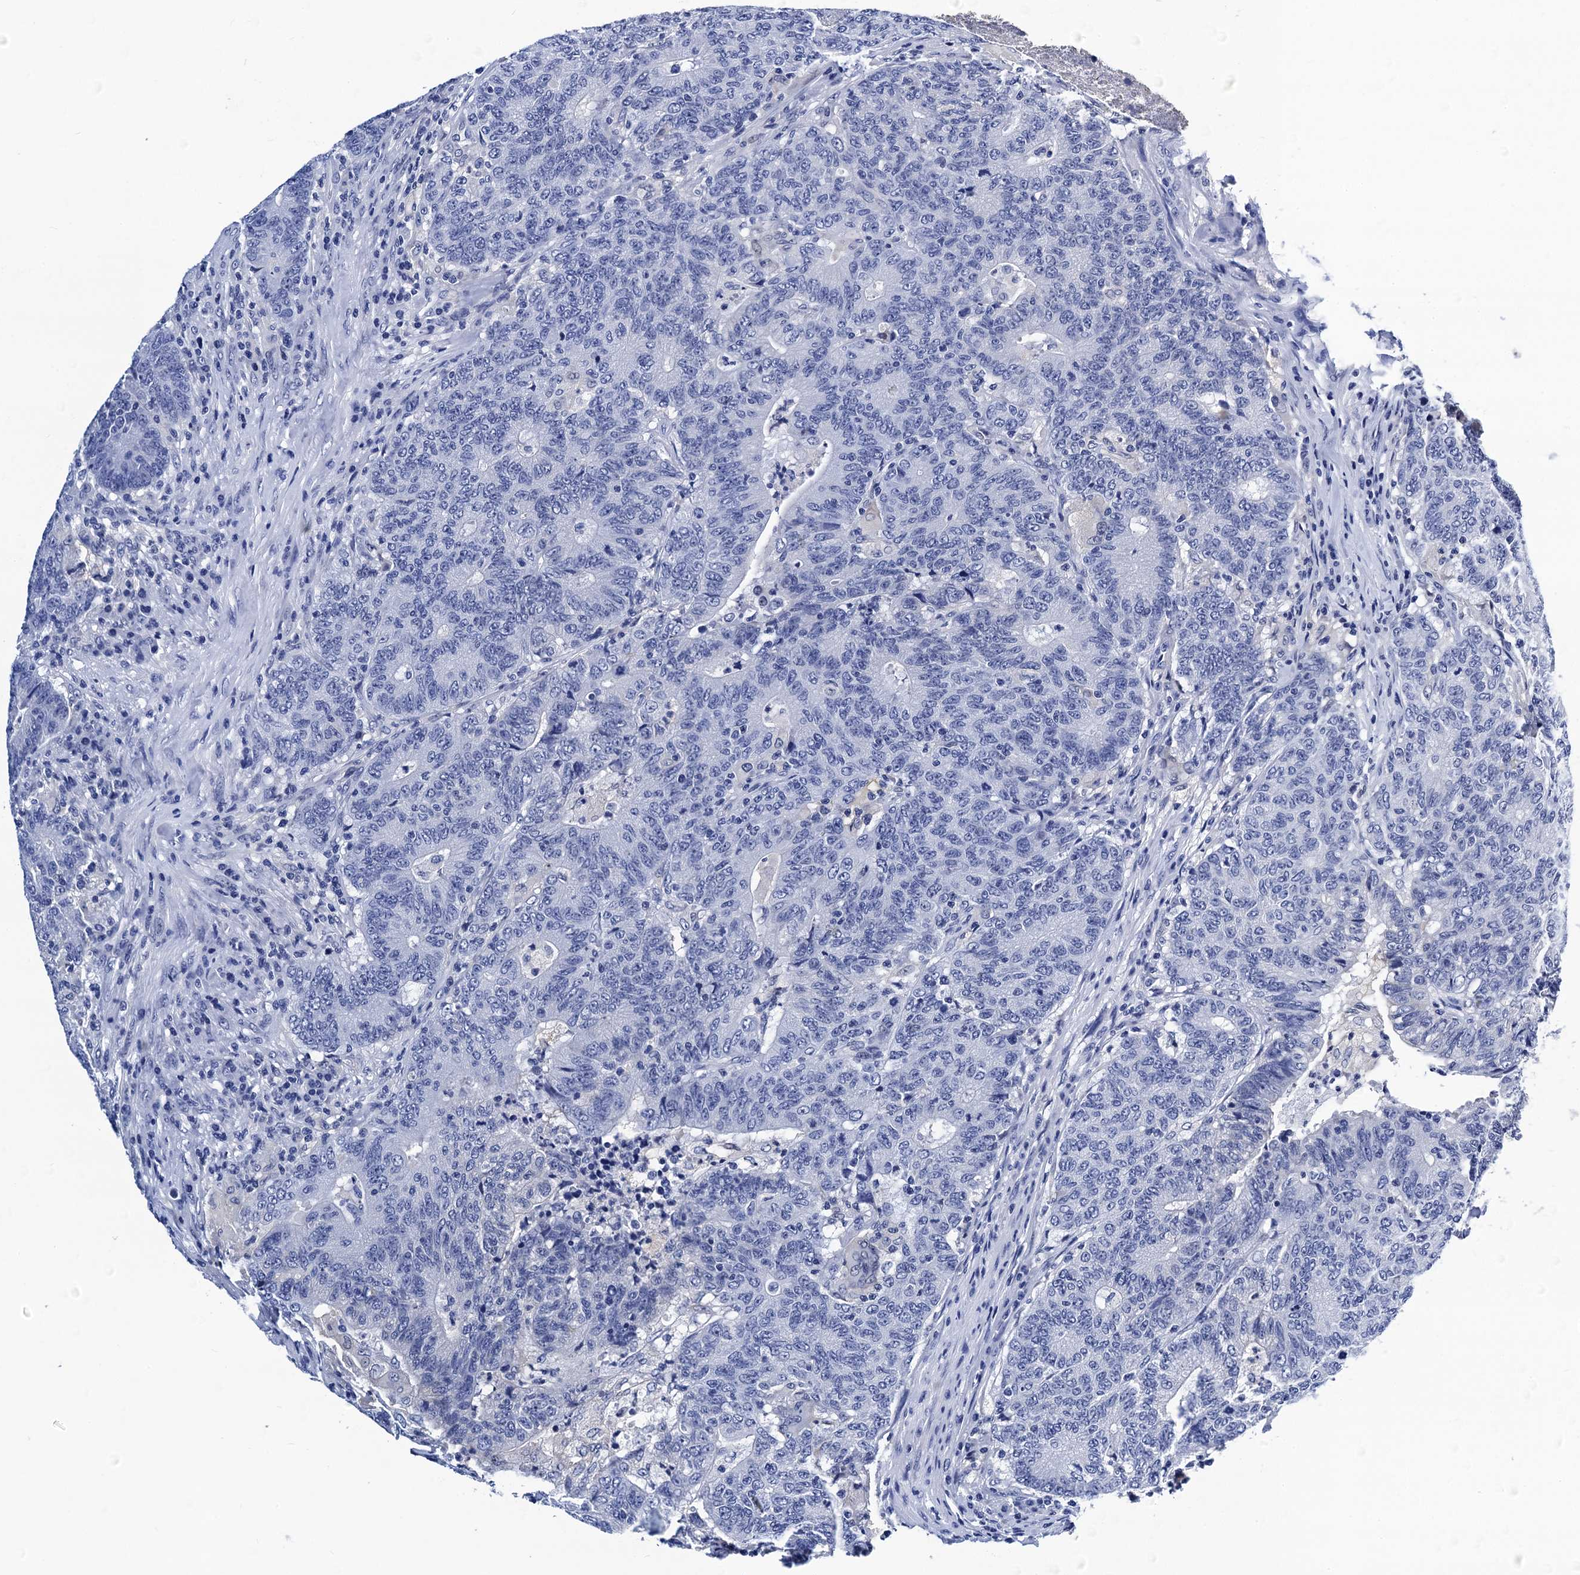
{"staining": {"intensity": "negative", "quantity": "none", "location": "none"}, "tissue": "colorectal cancer", "cell_type": "Tumor cells", "image_type": "cancer", "snomed": [{"axis": "morphology", "description": "Adenocarcinoma, NOS"}, {"axis": "topography", "description": "Colon"}], "caption": "A micrograph of colorectal cancer stained for a protein shows no brown staining in tumor cells.", "gene": "LRRC30", "patient": {"sex": "female", "age": 75}}